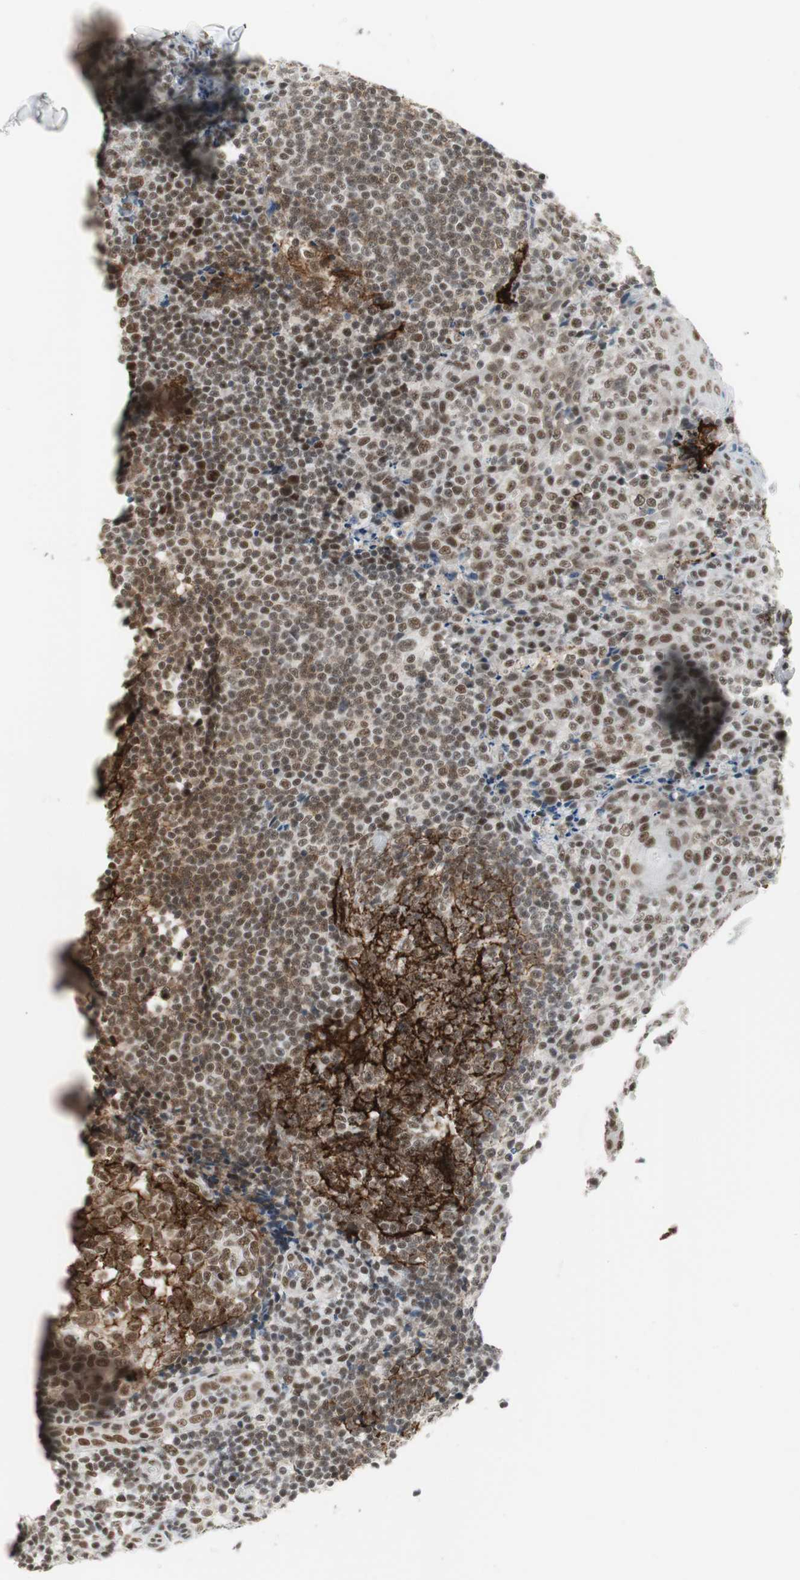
{"staining": {"intensity": "strong", "quantity": ">75%", "location": "cytoplasmic/membranous,nuclear"}, "tissue": "tonsil", "cell_type": "Germinal center cells", "image_type": "normal", "snomed": [{"axis": "morphology", "description": "Normal tissue, NOS"}, {"axis": "topography", "description": "Tonsil"}], "caption": "Immunohistochemical staining of normal tonsil displays >75% levels of strong cytoplasmic/membranous,nuclear protein staining in about >75% of germinal center cells.", "gene": "RTF1", "patient": {"sex": "male", "age": 31}}